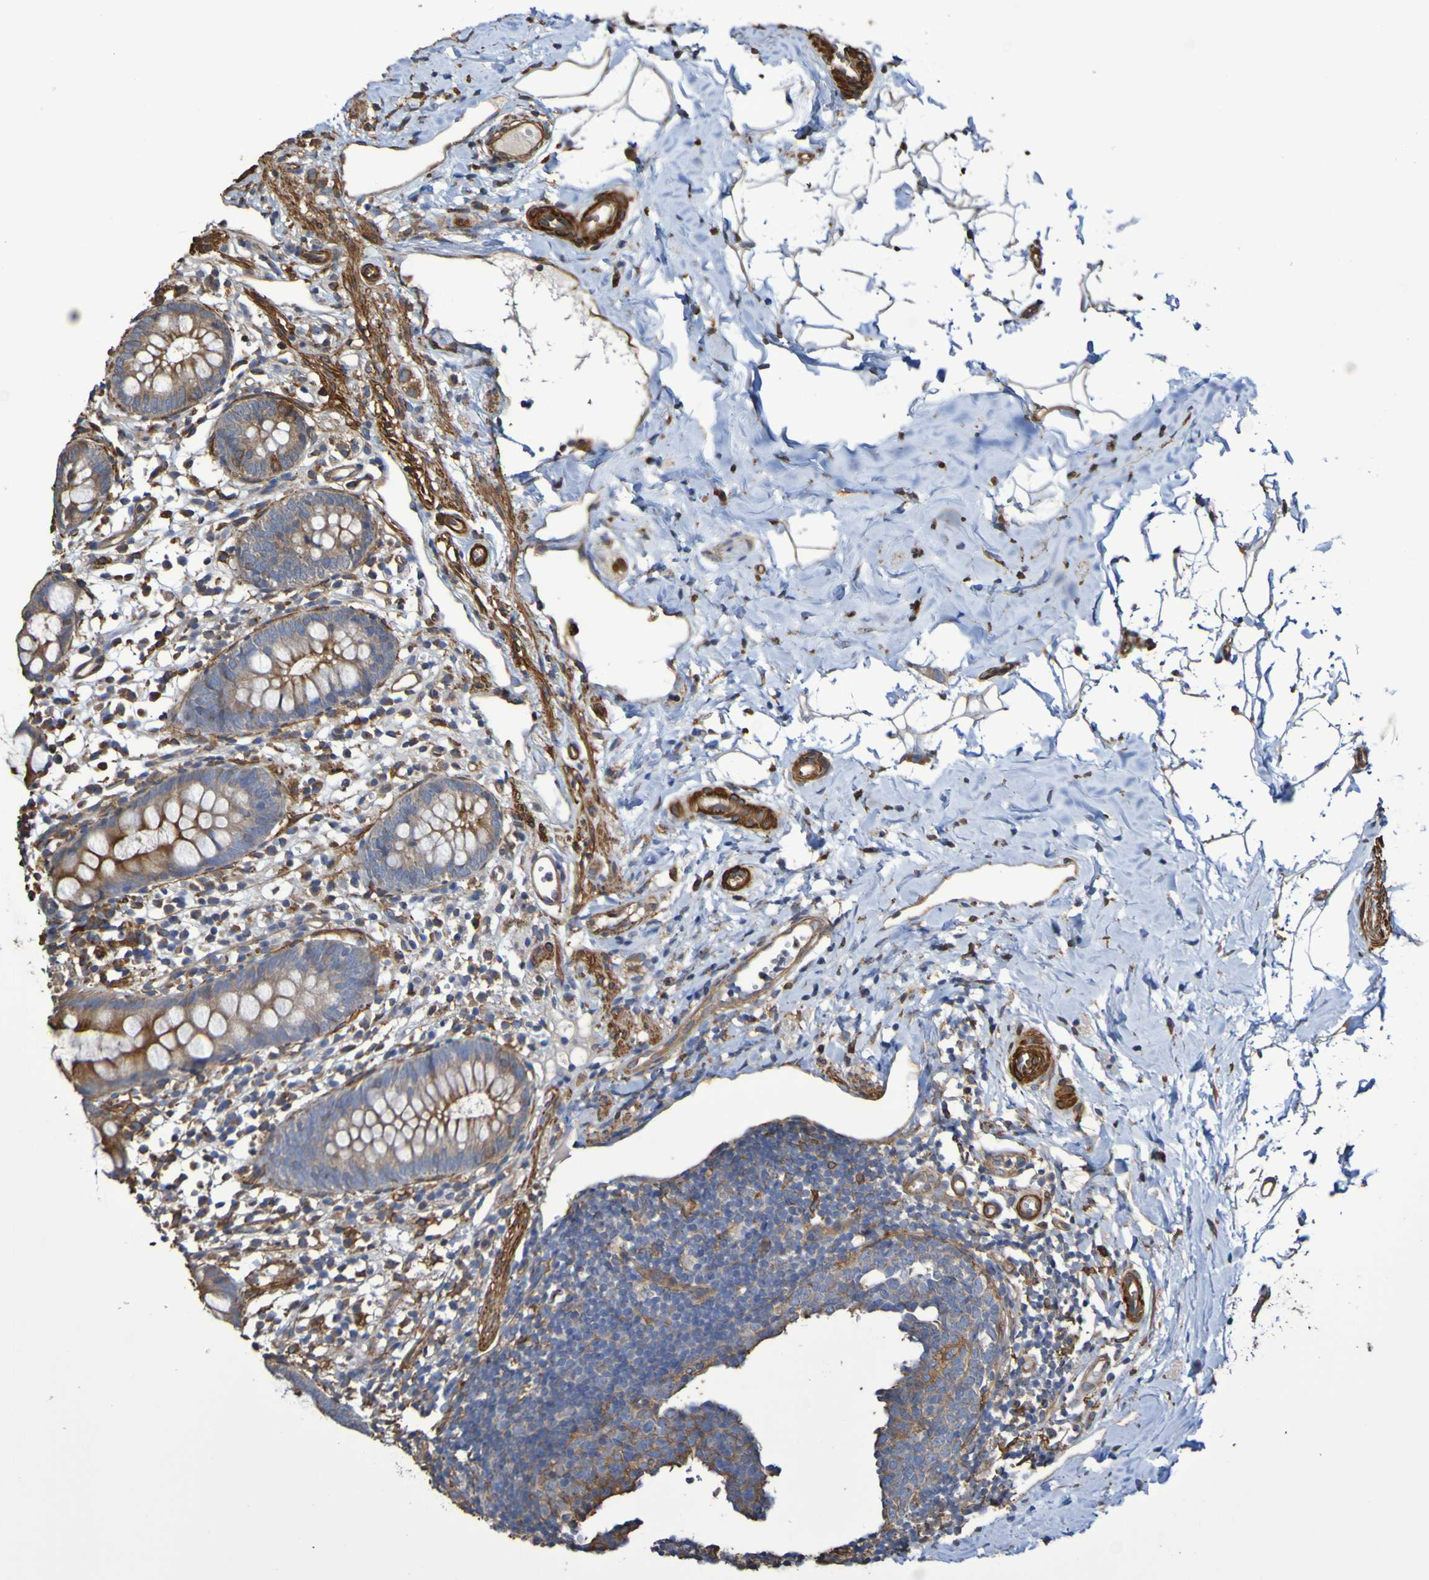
{"staining": {"intensity": "moderate", "quantity": "25%-75%", "location": "cytoplasmic/membranous"}, "tissue": "appendix", "cell_type": "Glandular cells", "image_type": "normal", "snomed": [{"axis": "morphology", "description": "Normal tissue, NOS"}, {"axis": "topography", "description": "Appendix"}], "caption": "DAB immunohistochemical staining of unremarkable human appendix demonstrates moderate cytoplasmic/membranous protein expression in approximately 25%-75% of glandular cells.", "gene": "RAB11A", "patient": {"sex": "female", "age": 20}}